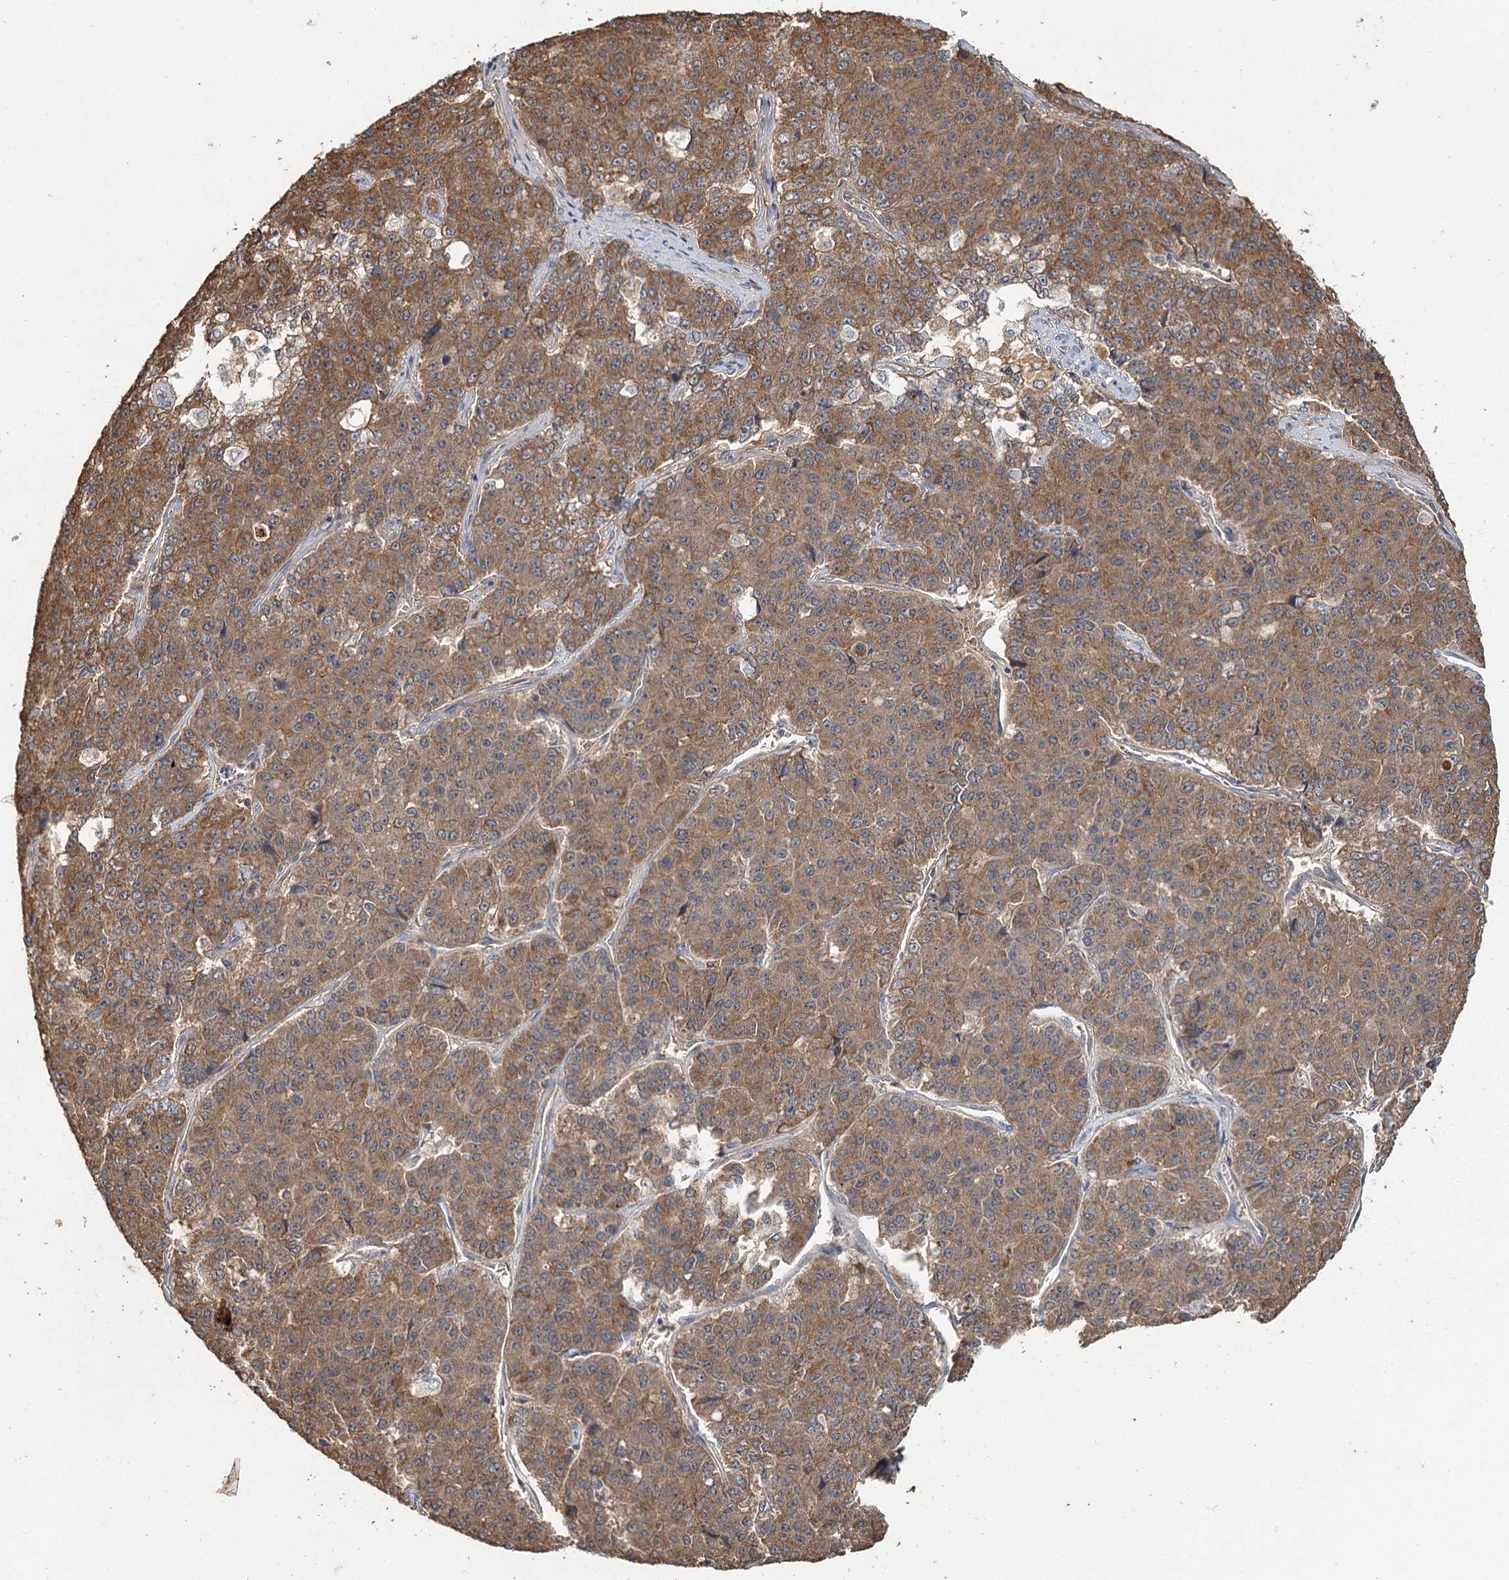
{"staining": {"intensity": "moderate", "quantity": ">75%", "location": "cytoplasmic/membranous"}, "tissue": "pancreatic cancer", "cell_type": "Tumor cells", "image_type": "cancer", "snomed": [{"axis": "morphology", "description": "Adenocarcinoma, NOS"}, {"axis": "topography", "description": "Pancreas"}], "caption": "Immunohistochemistry staining of pancreatic adenocarcinoma, which exhibits medium levels of moderate cytoplasmic/membranous positivity in about >75% of tumor cells indicating moderate cytoplasmic/membranous protein staining. The staining was performed using DAB (brown) for protein detection and nuclei were counterstained in hematoxylin (blue).", "gene": "MFN1", "patient": {"sex": "male", "age": 50}}